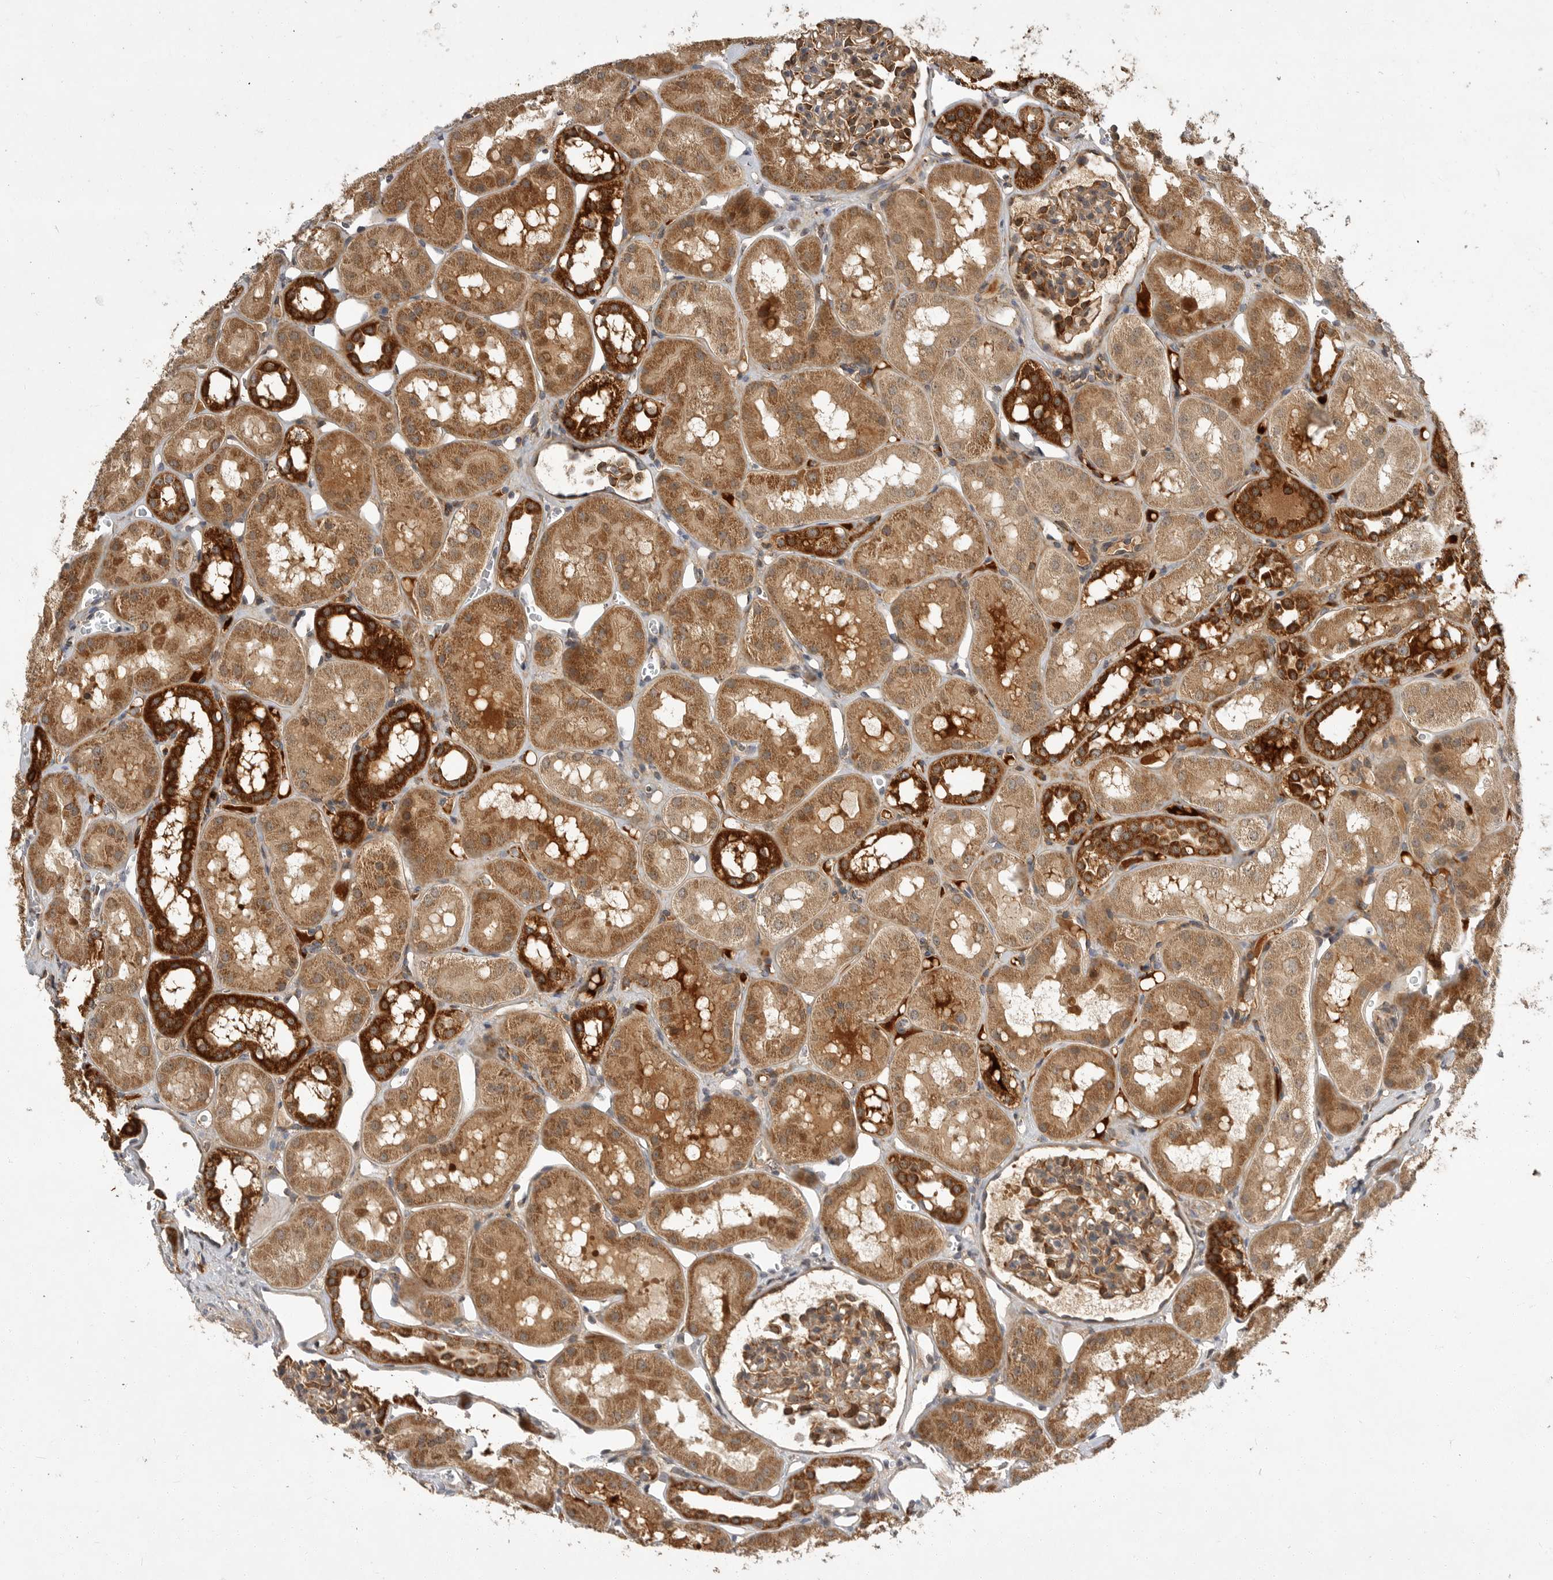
{"staining": {"intensity": "moderate", "quantity": ">75%", "location": "cytoplasmic/membranous"}, "tissue": "kidney", "cell_type": "Cells in glomeruli", "image_type": "normal", "snomed": [{"axis": "morphology", "description": "Normal tissue, NOS"}, {"axis": "topography", "description": "Kidney"}], "caption": "A brown stain shows moderate cytoplasmic/membranous positivity of a protein in cells in glomeruli of normal kidney. The staining is performed using DAB brown chromogen to label protein expression. The nuclei are counter-stained blue using hematoxylin.", "gene": "KYAT3", "patient": {"sex": "male", "age": 16}}